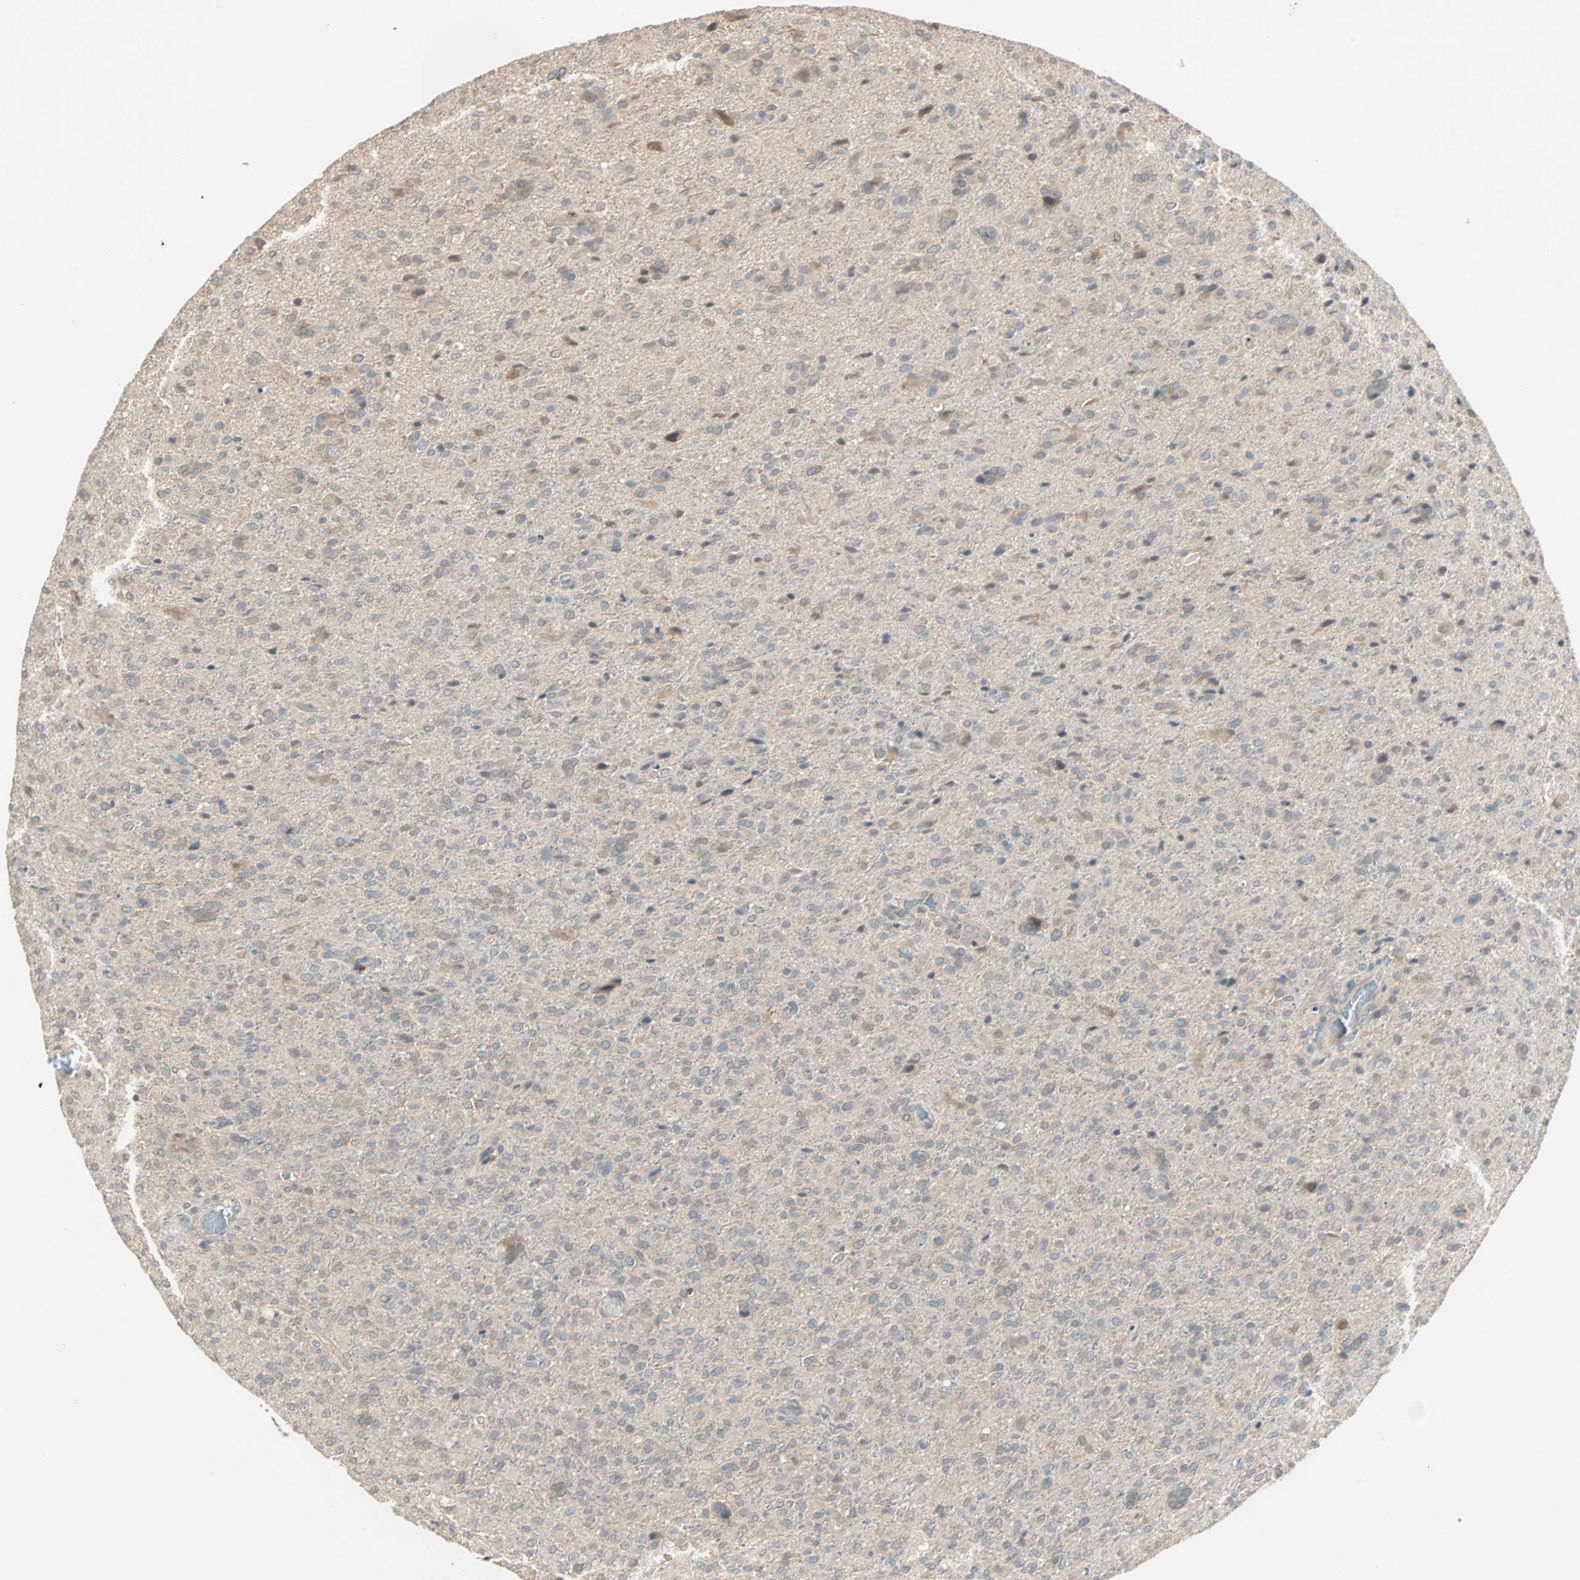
{"staining": {"intensity": "weak", "quantity": ">75%", "location": "cytoplasmic/membranous"}, "tissue": "glioma", "cell_type": "Tumor cells", "image_type": "cancer", "snomed": [{"axis": "morphology", "description": "Glioma, malignant, High grade"}, {"axis": "topography", "description": "Brain"}], "caption": "Malignant high-grade glioma tissue exhibits weak cytoplasmic/membranous staining in approximately >75% of tumor cells", "gene": "TTF2", "patient": {"sex": "male", "age": 71}}